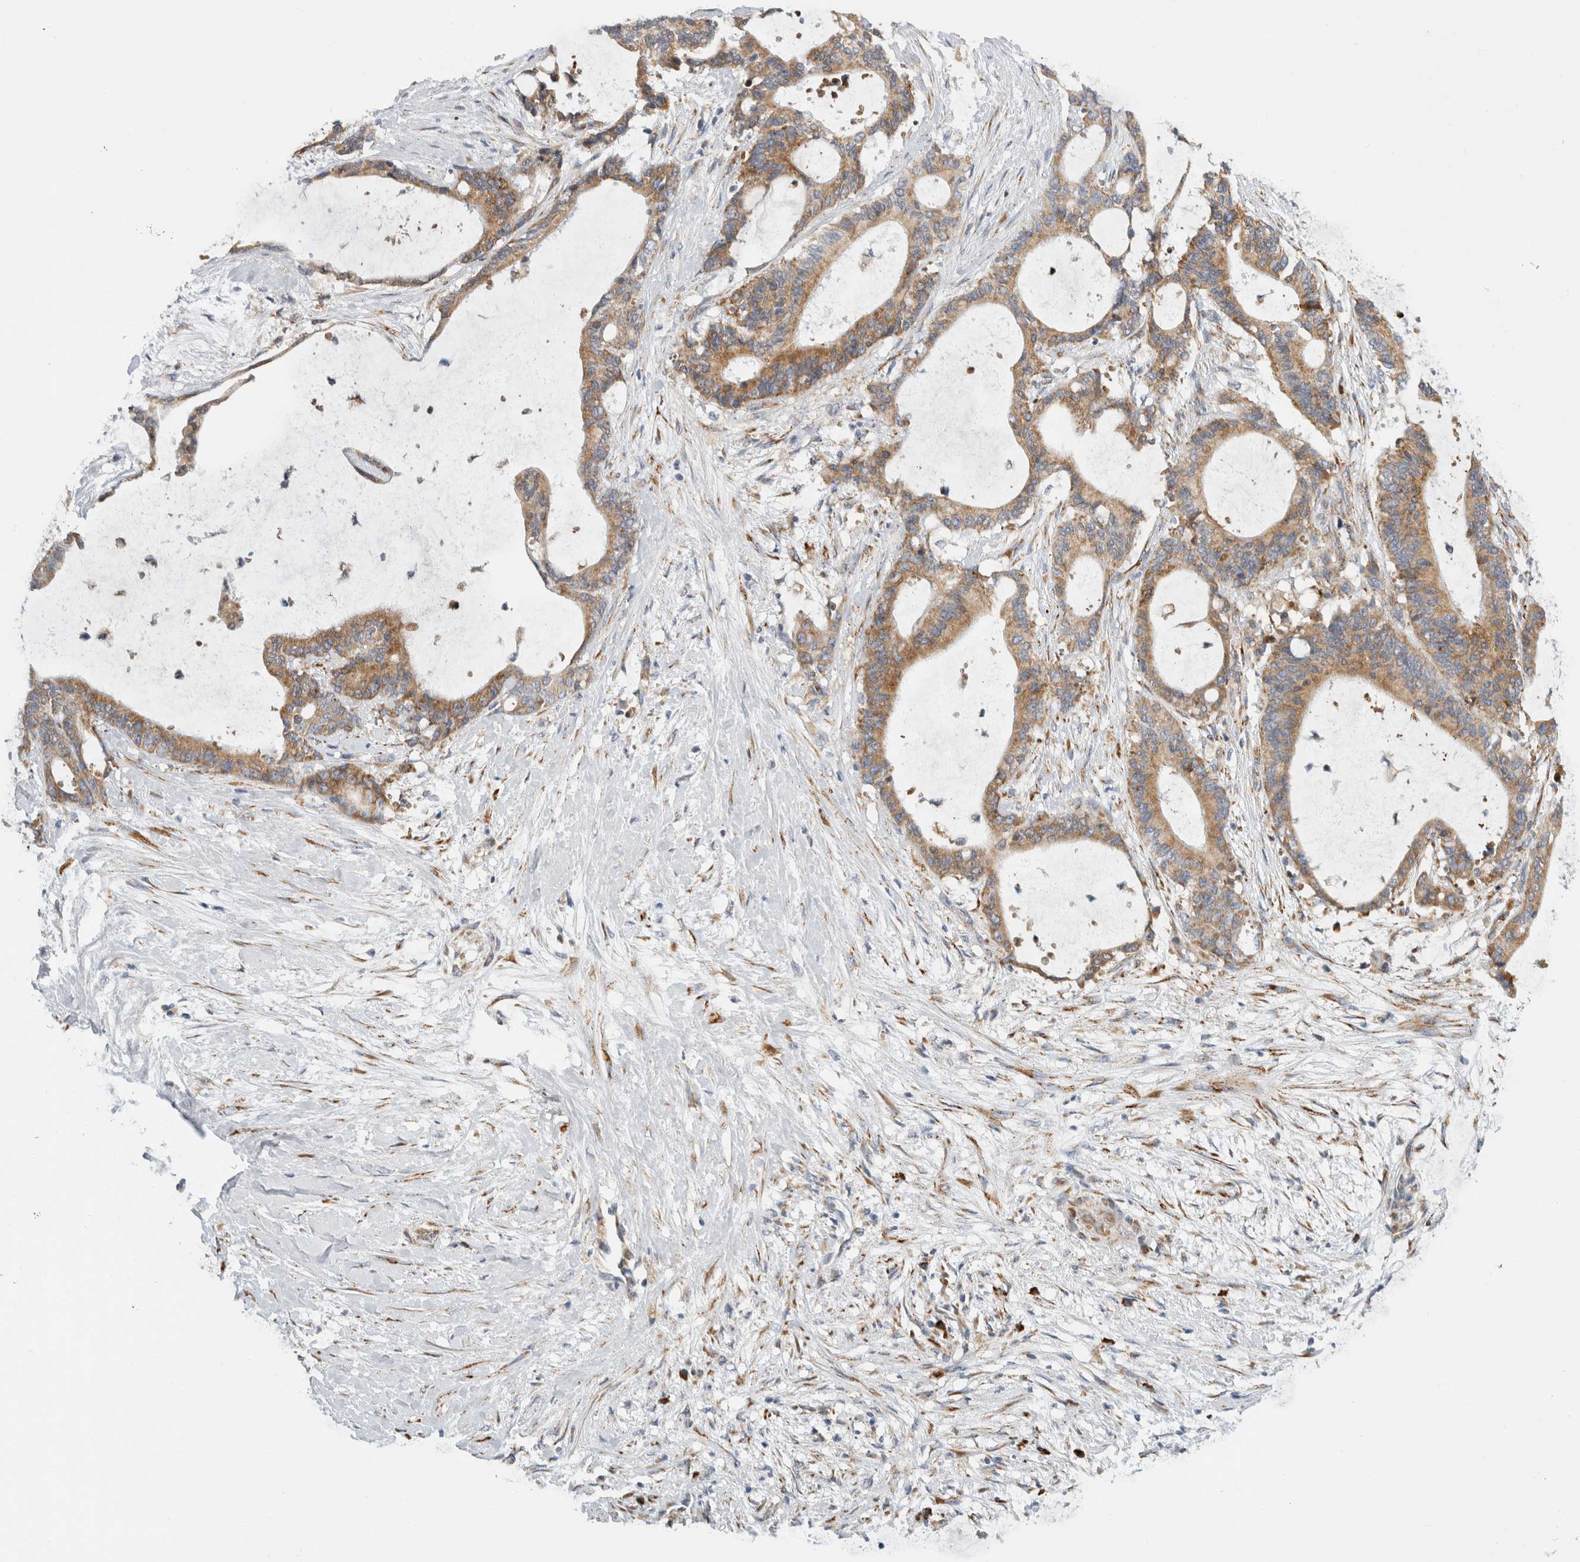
{"staining": {"intensity": "moderate", "quantity": ">75%", "location": "cytoplasmic/membranous"}, "tissue": "liver cancer", "cell_type": "Tumor cells", "image_type": "cancer", "snomed": [{"axis": "morphology", "description": "Cholangiocarcinoma"}, {"axis": "topography", "description": "Liver"}], "caption": "Tumor cells display moderate cytoplasmic/membranous positivity in approximately >75% of cells in liver cholangiocarcinoma. The staining was performed using DAB (3,3'-diaminobenzidine) to visualize the protein expression in brown, while the nuclei were stained in blue with hematoxylin (Magnification: 20x).", "gene": "RPN2", "patient": {"sex": "female", "age": 73}}